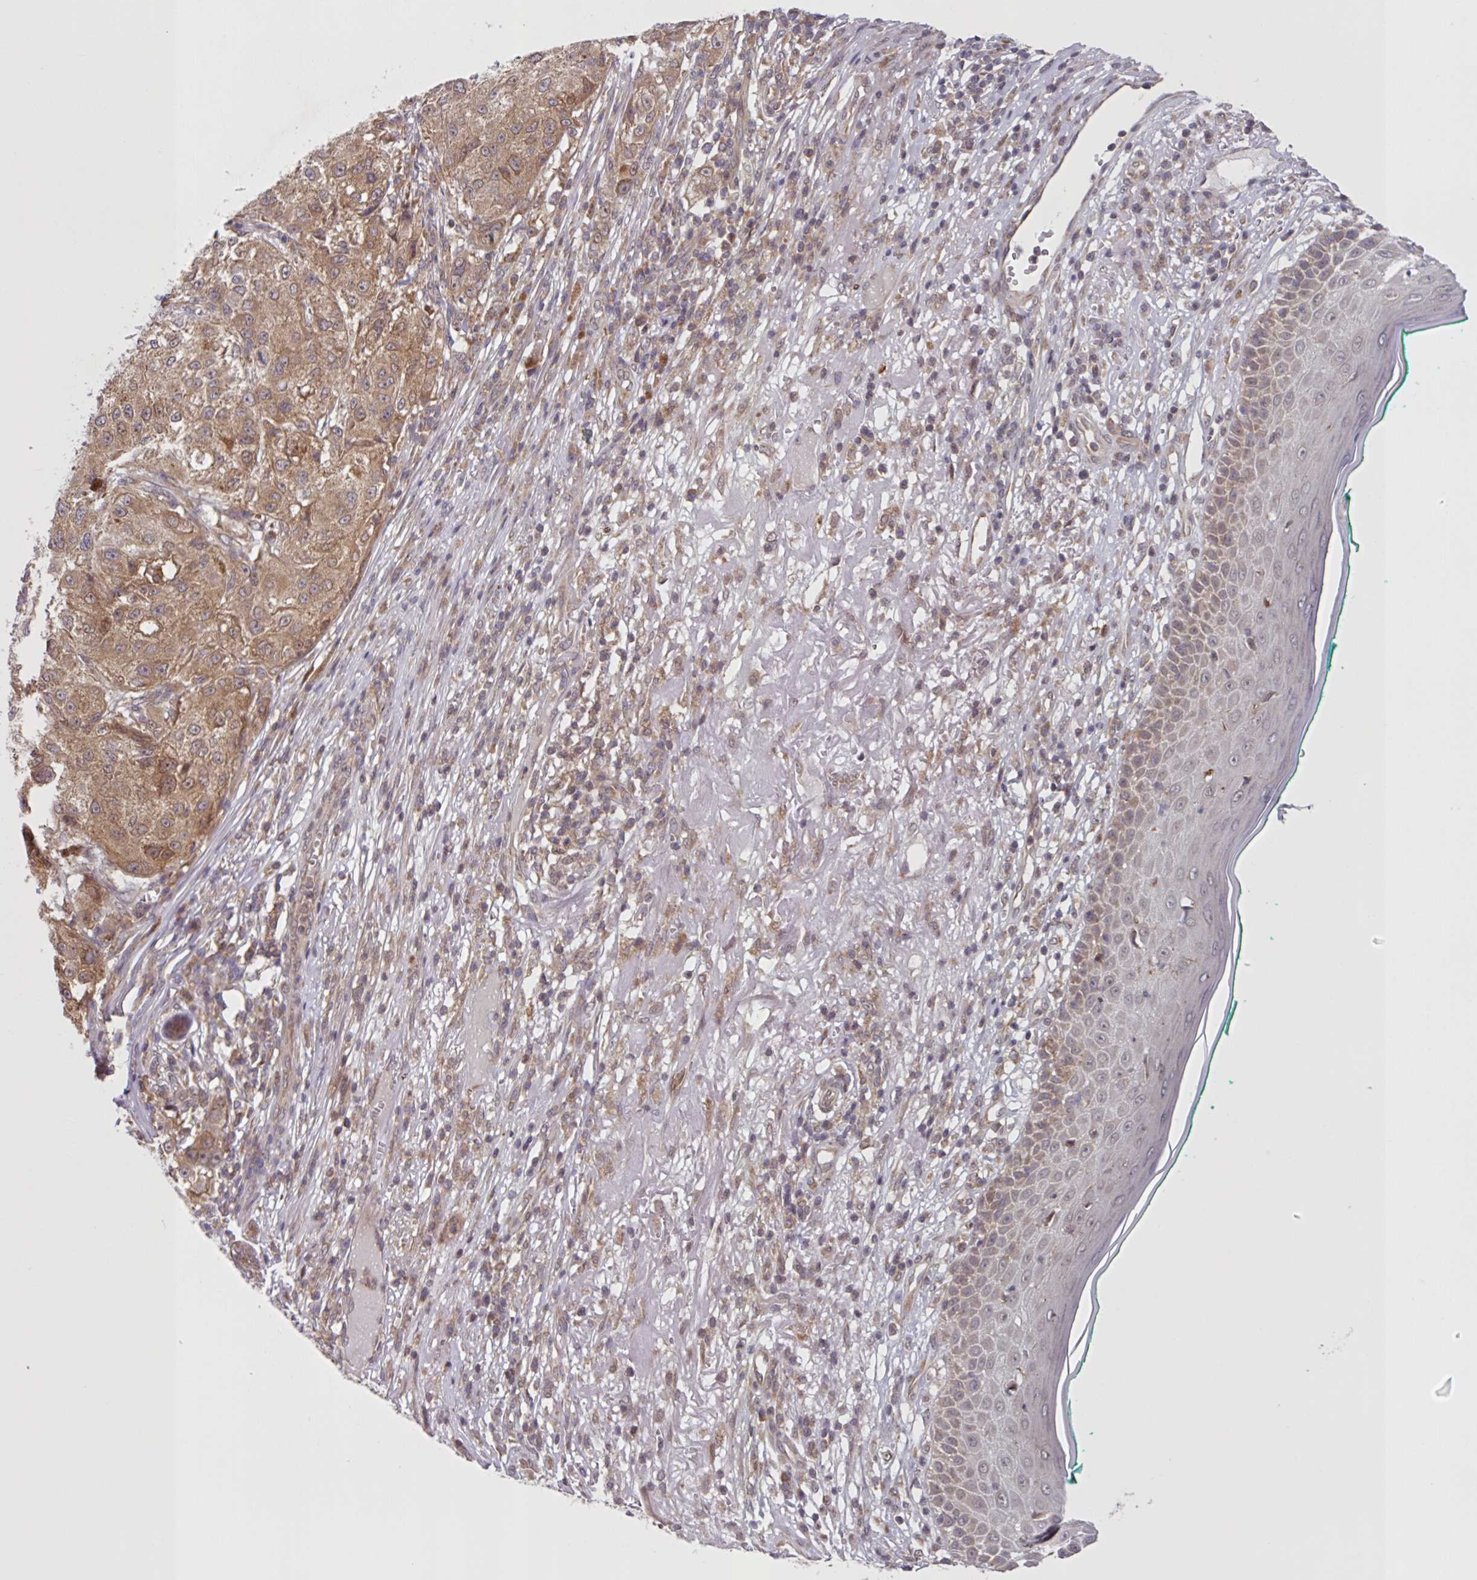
{"staining": {"intensity": "moderate", "quantity": ">75%", "location": "cytoplasmic/membranous,nuclear"}, "tissue": "melanoma", "cell_type": "Tumor cells", "image_type": "cancer", "snomed": [{"axis": "morphology", "description": "Necrosis, NOS"}, {"axis": "morphology", "description": "Malignant melanoma, NOS"}, {"axis": "topography", "description": "Skin"}], "caption": "Immunohistochemistry (DAB (3,3'-diaminobenzidine)) staining of human malignant melanoma reveals moderate cytoplasmic/membranous and nuclear protein positivity in approximately >75% of tumor cells. The protein of interest is shown in brown color, while the nuclei are stained blue.", "gene": "CAMLG", "patient": {"sex": "female", "age": 87}}